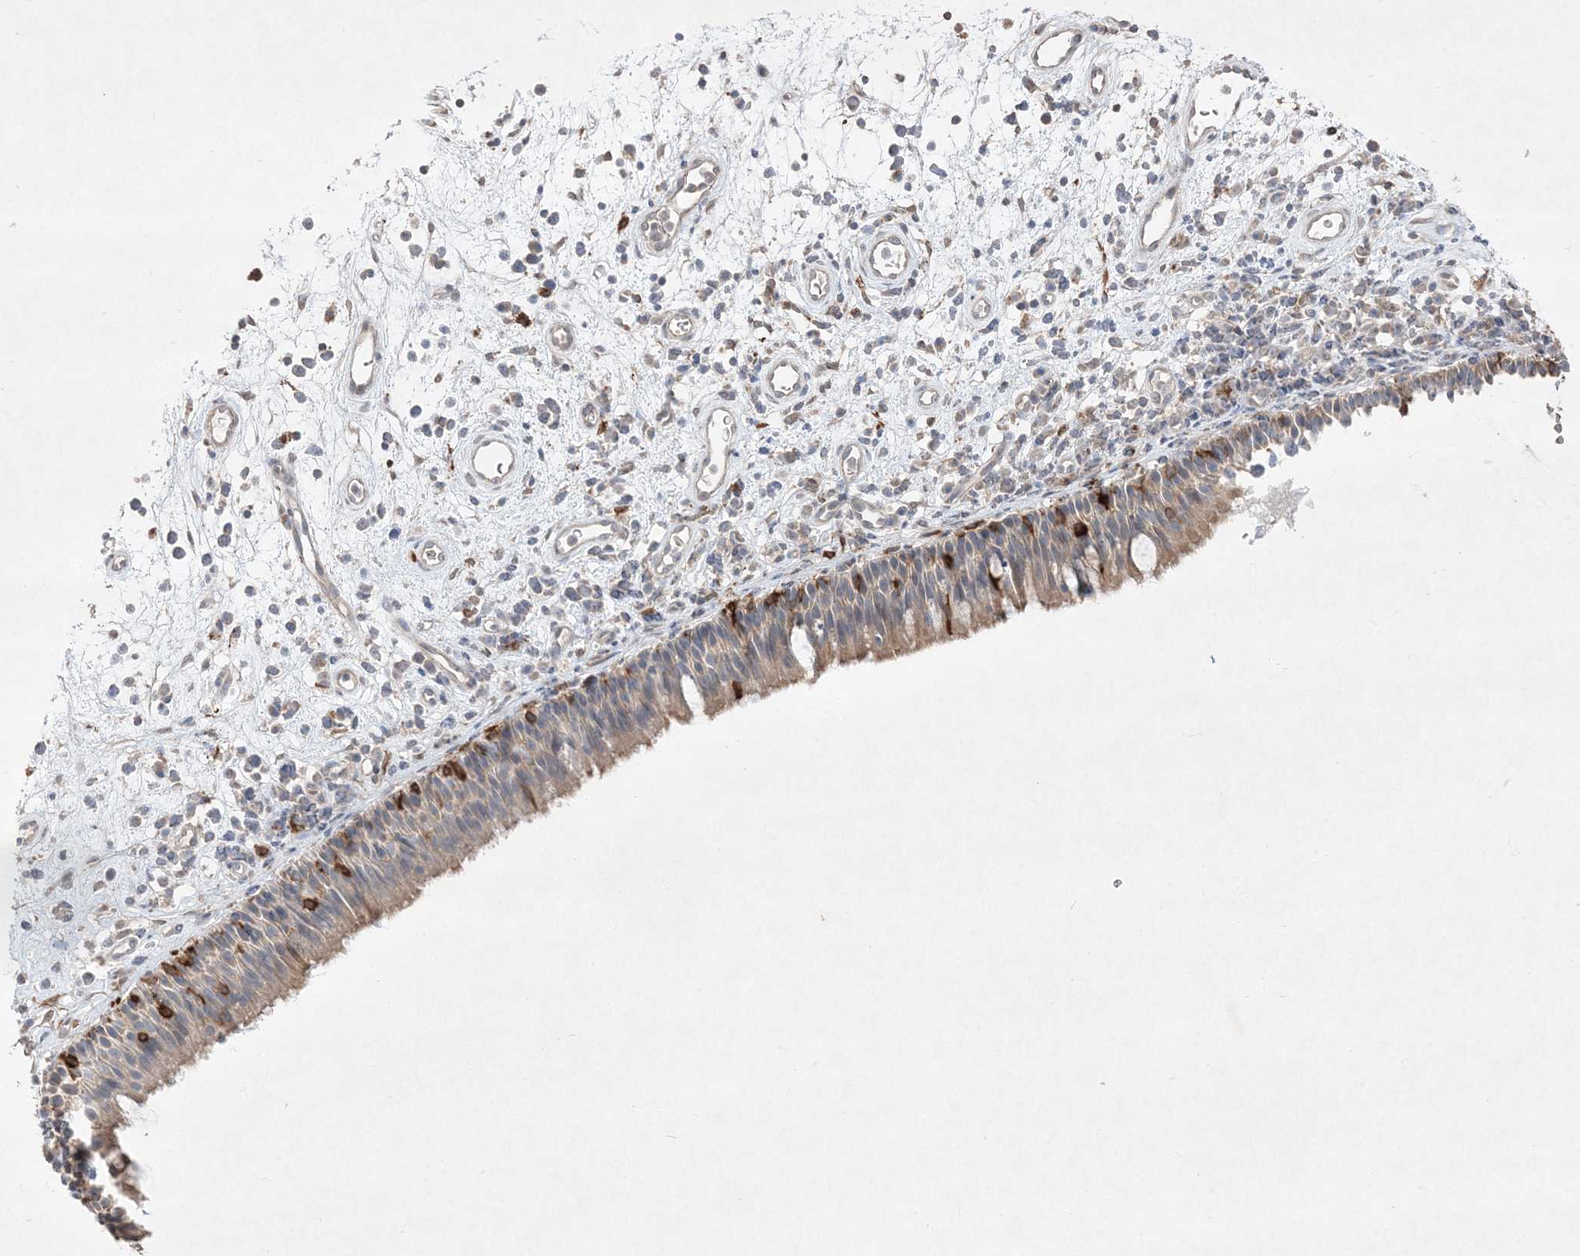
{"staining": {"intensity": "moderate", "quantity": "<25%", "location": "cytoplasmic/membranous"}, "tissue": "nasopharynx", "cell_type": "Respiratory epithelial cells", "image_type": "normal", "snomed": [{"axis": "morphology", "description": "Normal tissue, NOS"}, {"axis": "morphology", "description": "Inflammation, NOS"}, {"axis": "morphology", "description": "Malignant melanoma, Metastatic site"}, {"axis": "topography", "description": "Nasopharynx"}], "caption": "Nasopharynx stained for a protein (brown) exhibits moderate cytoplasmic/membranous positive positivity in approximately <25% of respiratory epithelial cells.", "gene": "CLNK", "patient": {"sex": "male", "age": 70}}